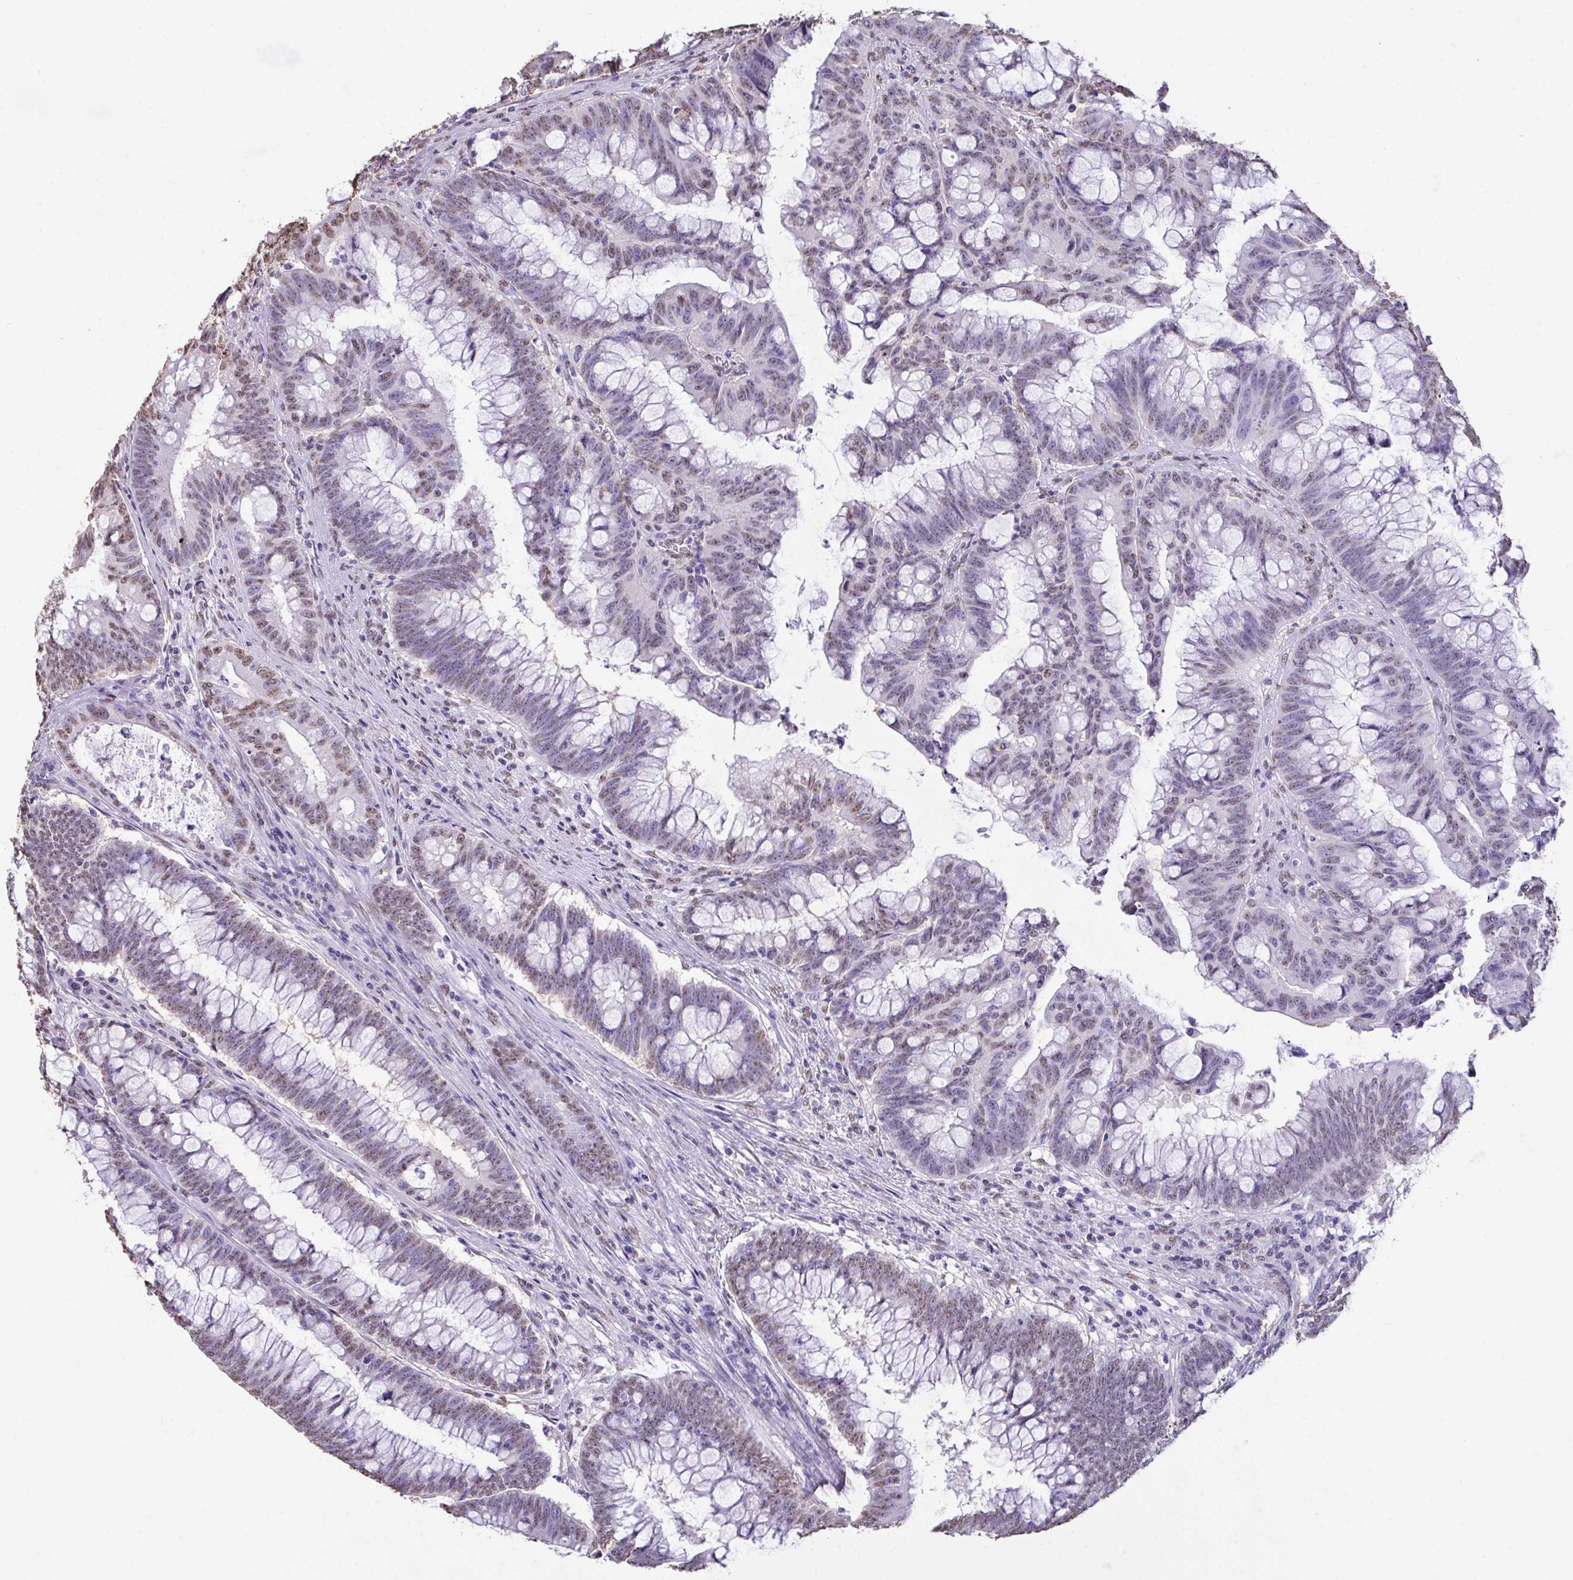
{"staining": {"intensity": "weak", "quantity": "25%-75%", "location": "nuclear"}, "tissue": "colorectal cancer", "cell_type": "Tumor cells", "image_type": "cancer", "snomed": [{"axis": "morphology", "description": "Adenocarcinoma, NOS"}, {"axis": "topography", "description": "Colon"}], "caption": "Weak nuclear staining for a protein is seen in about 25%-75% of tumor cells of colorectal cancer (adenocarcinoma) using IHC.", "gene": "SEMA6B", "patient": {"sex": "male", "age": 62}}